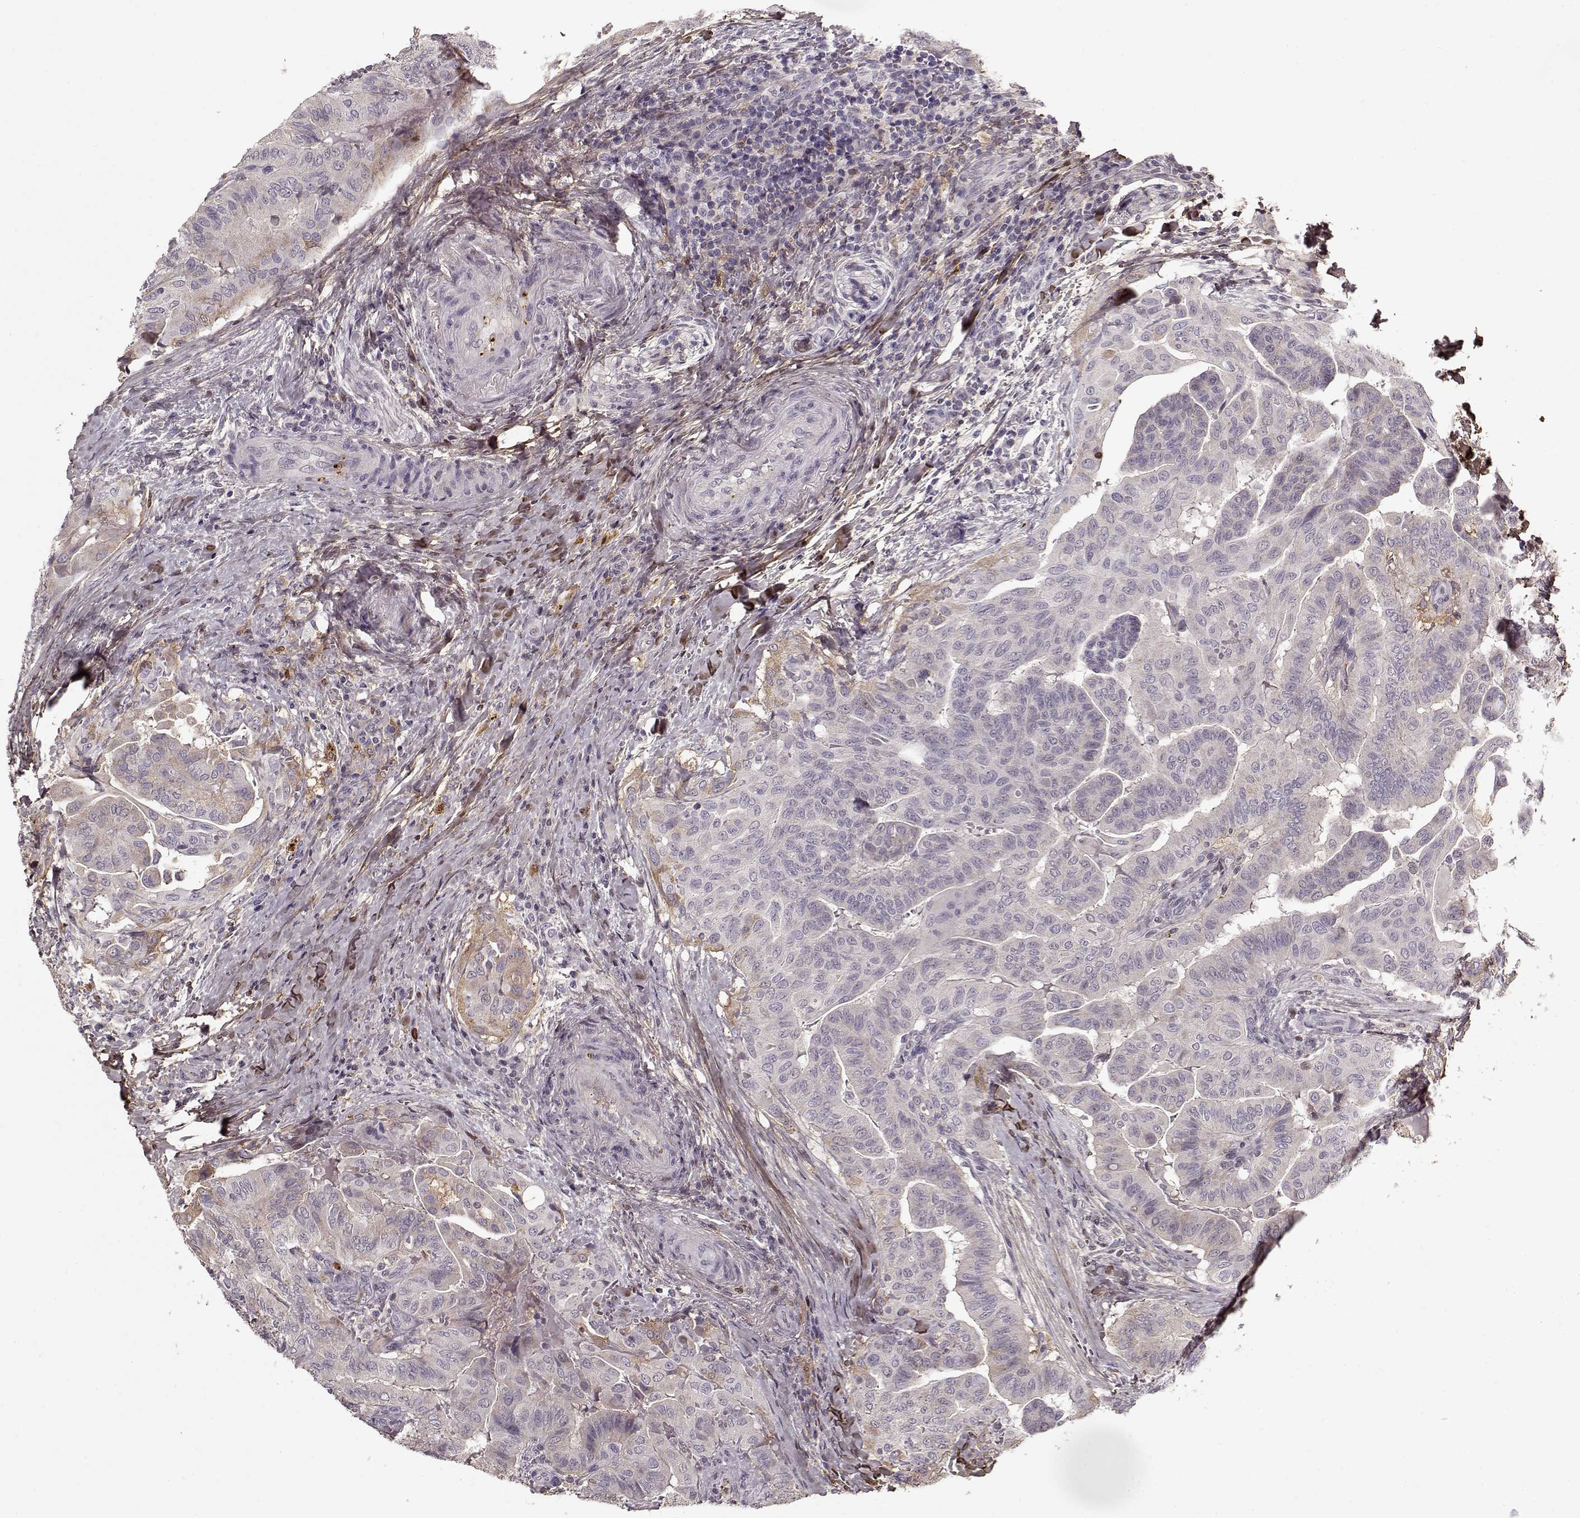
{"staining": {"intensity": "negative", "quantity": "none", "location": "none"}, "tissue": "thyroid cancer", "cell_type": "Tumor cells", "image_type": "cancer", "snomed": [{"axis": "morphology", "description": "Papillary adenocarcinoma, NOS"}, {"axis": "topography", "description": "Thyroid gland"}], "caption": "Immunohistochemistry of human papillary adenocarcinoma (thyroid) shows no staining in tumor cells.", "gene": "LUM", "patient": {"sex": "female", "age": 68}}